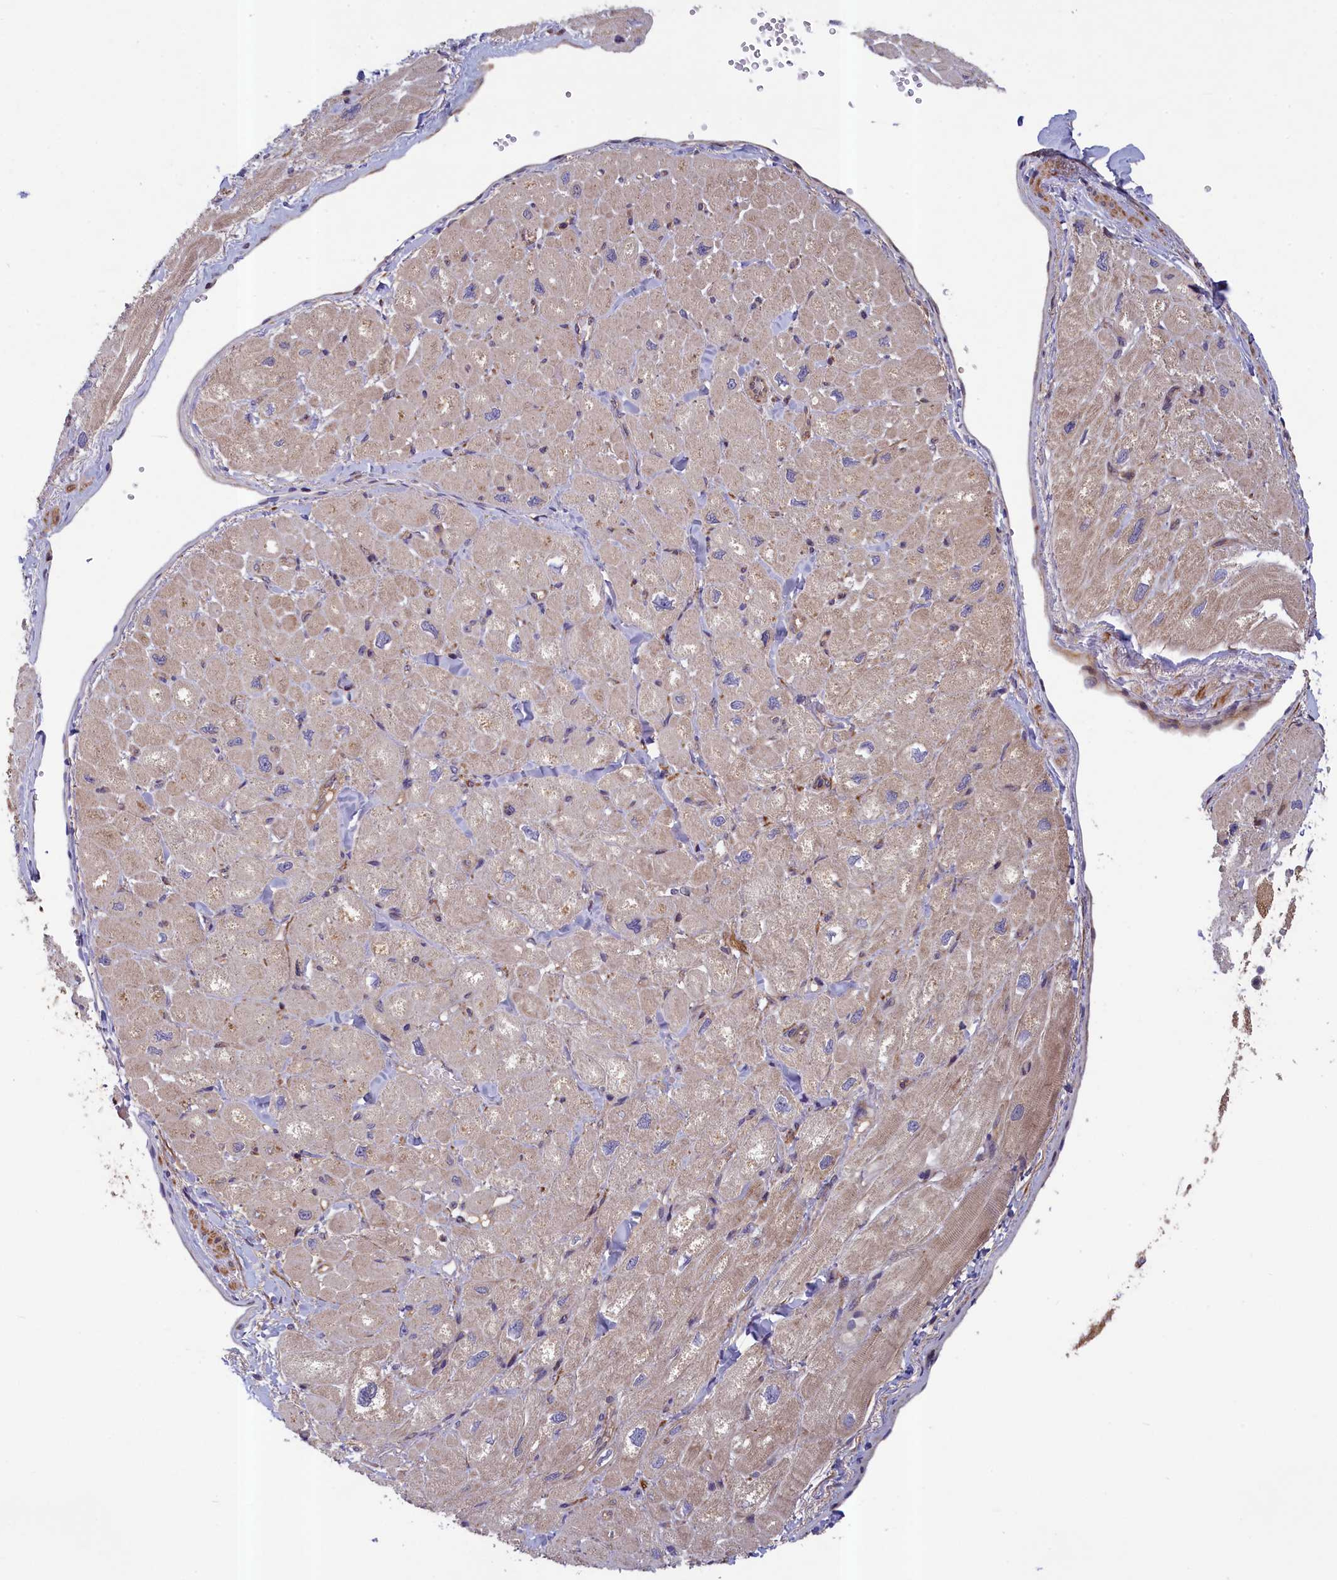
{"staining": {"intensity": "moderate", "quantity": "<25%", "location": "cytoplasmic/membranous"}, "tissue": "heart muscle", "cell_type": "Cardiomyocytes", "image_type": "normal", "snomed": [{"axis": "morphology", "description": "Normal tissue, NOS"}, {"axis": "topography", "description": "Heart"}], "caption": "High-magnification brightfield microscopy of normal heart muscle stained with DAB (3,3'-diaminobenzidine) (brown) and counterstained with hematoxylin (blue). cardiomyocytes exhibit moderate cytoplasmic/membranous expression is seen in about<25% of cells.", "gene": "NUBP1", "patient": {"sex": "male", "age": 65}}